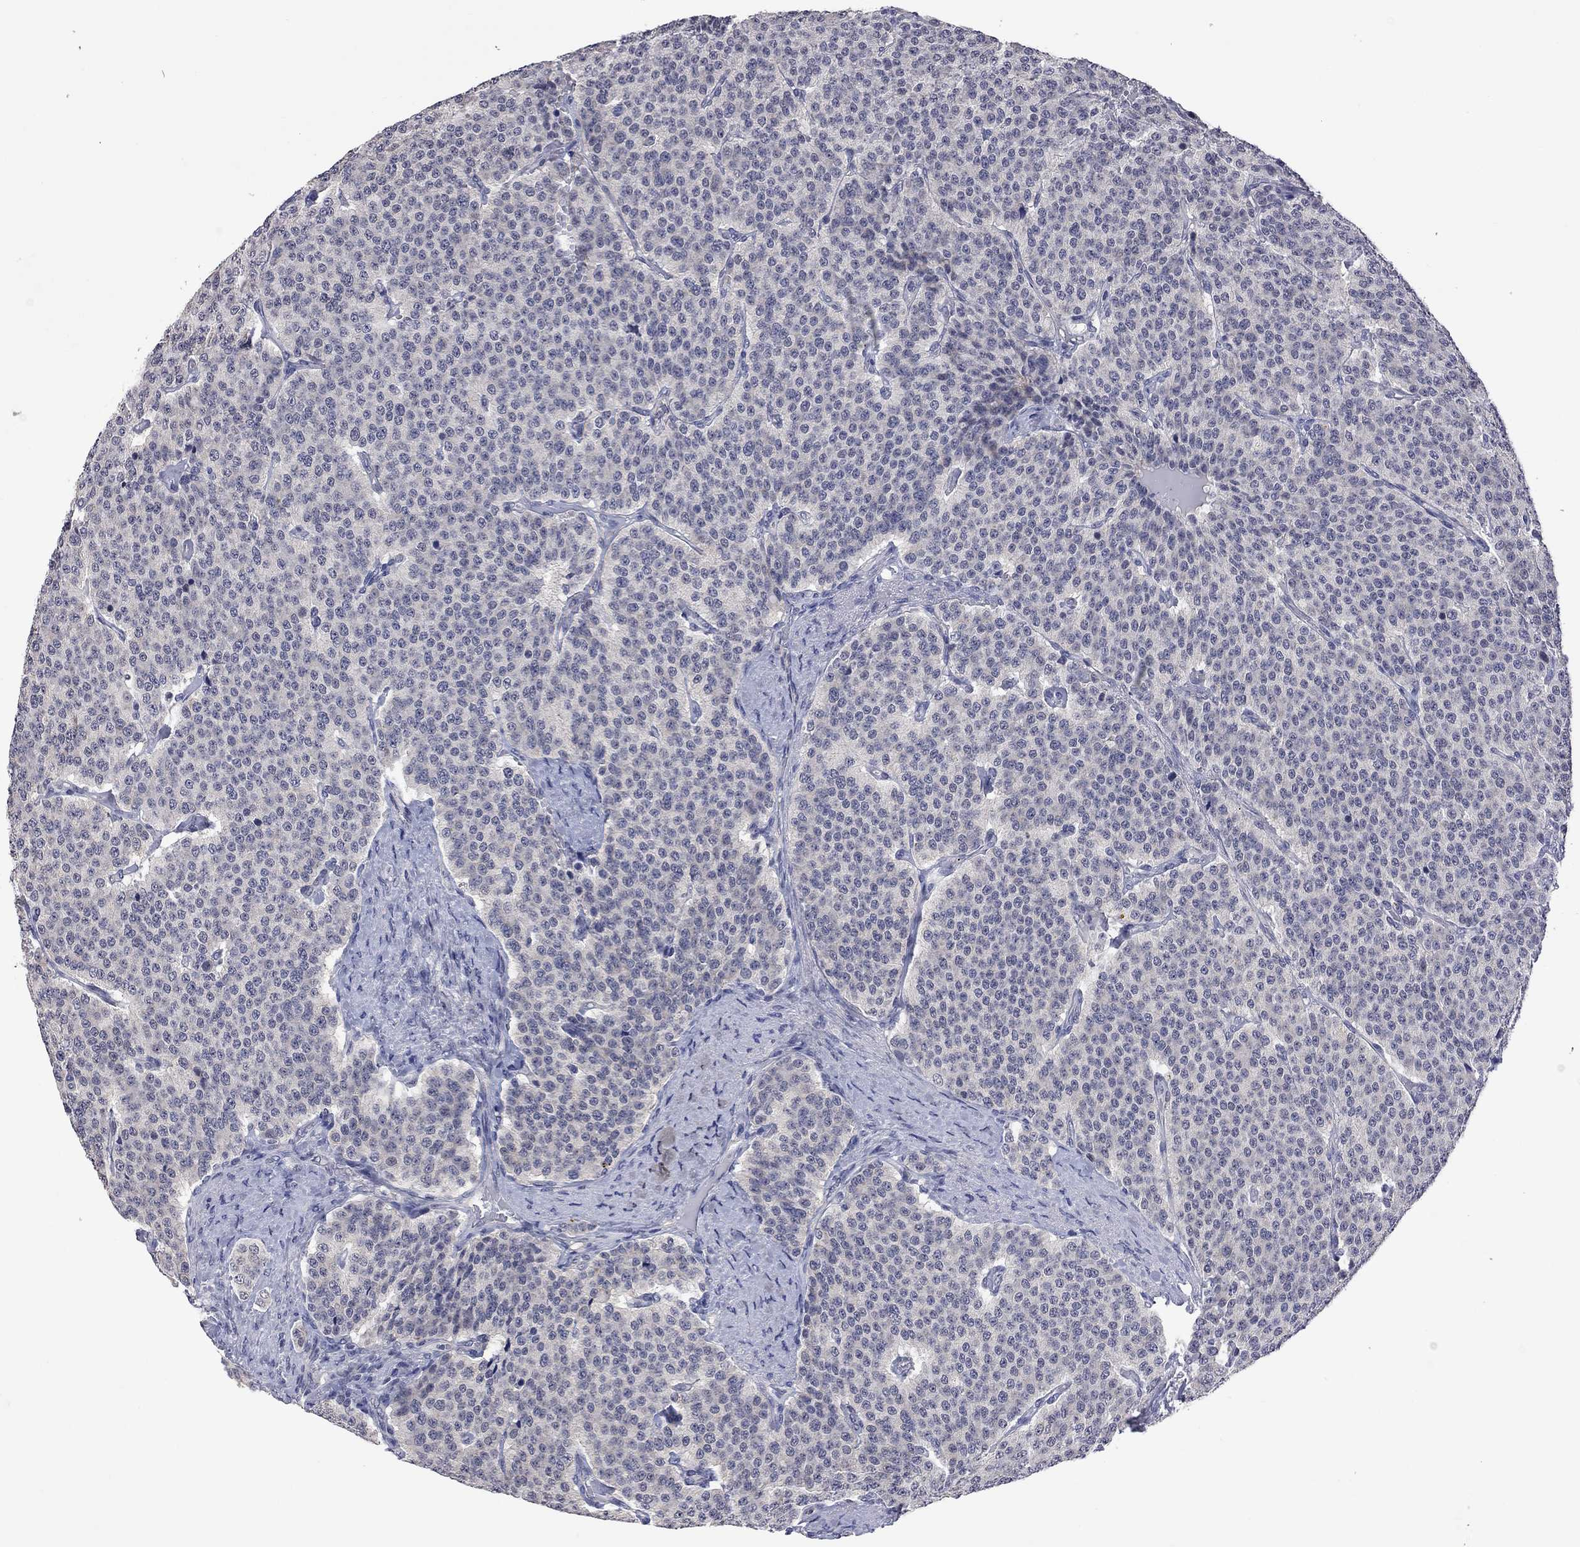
{"staining": {"intensity": "negative", "quantity": "none", "location": "none"}, "tissue": "carcinoid", "cell_type": "Tumor cells", "image_type": "cancer", "snomed": [{"axis": "morphology", "description": "Carcinoid, malignant, NOS"}, {"axis": "topography", "description": "Small intestine"}], "caption": "Immunohistochemistry histopathology image of neoplastic tissue: human malignant carcinoid stained with DAB (3,3'-diaminobenzidine) demonstrates no significant protein staining in tumor cells.", "gene": "FABP12", "patient": {"sex": "female", "age": 58}}